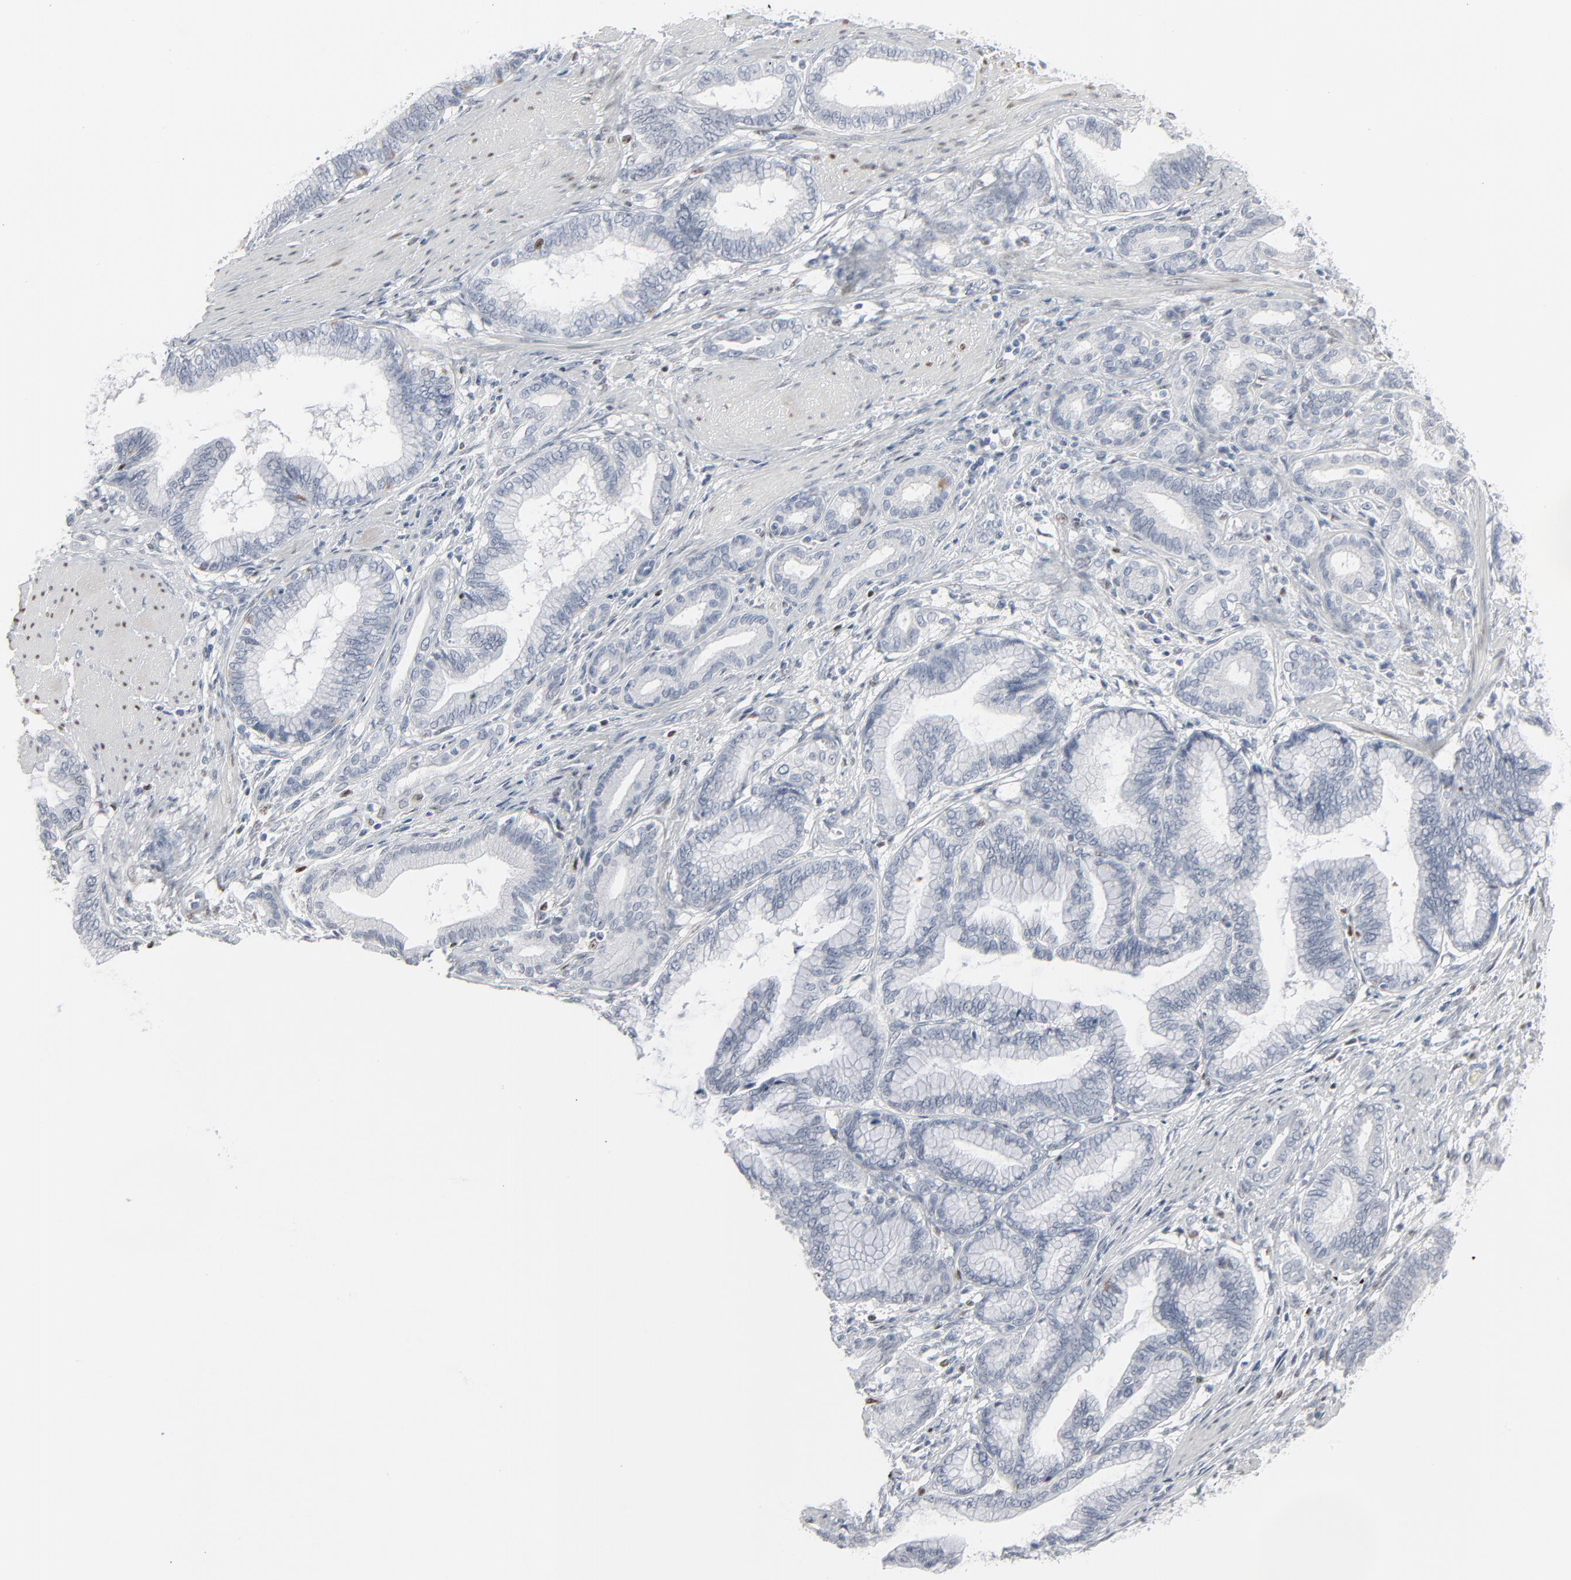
{"staining": {"intensity": "negative", "quantity": "none", "location": "none"}, "tissue": "pancreatic cancer", "cell_type": "Tumor cells", "image_type": "cancer", "snomed": [{"axis": "morphology", "description": "Adenocarcinoma, NOS"}, {"axis": "topography", "description": "Pancreas"}], "caption": "A photomicrograph of human pancreatic cancer (adenocarcinoma) is negative for staining in tumor cells.", "gene": "MITF", "patient": {"sex": "female", "age": 64}}